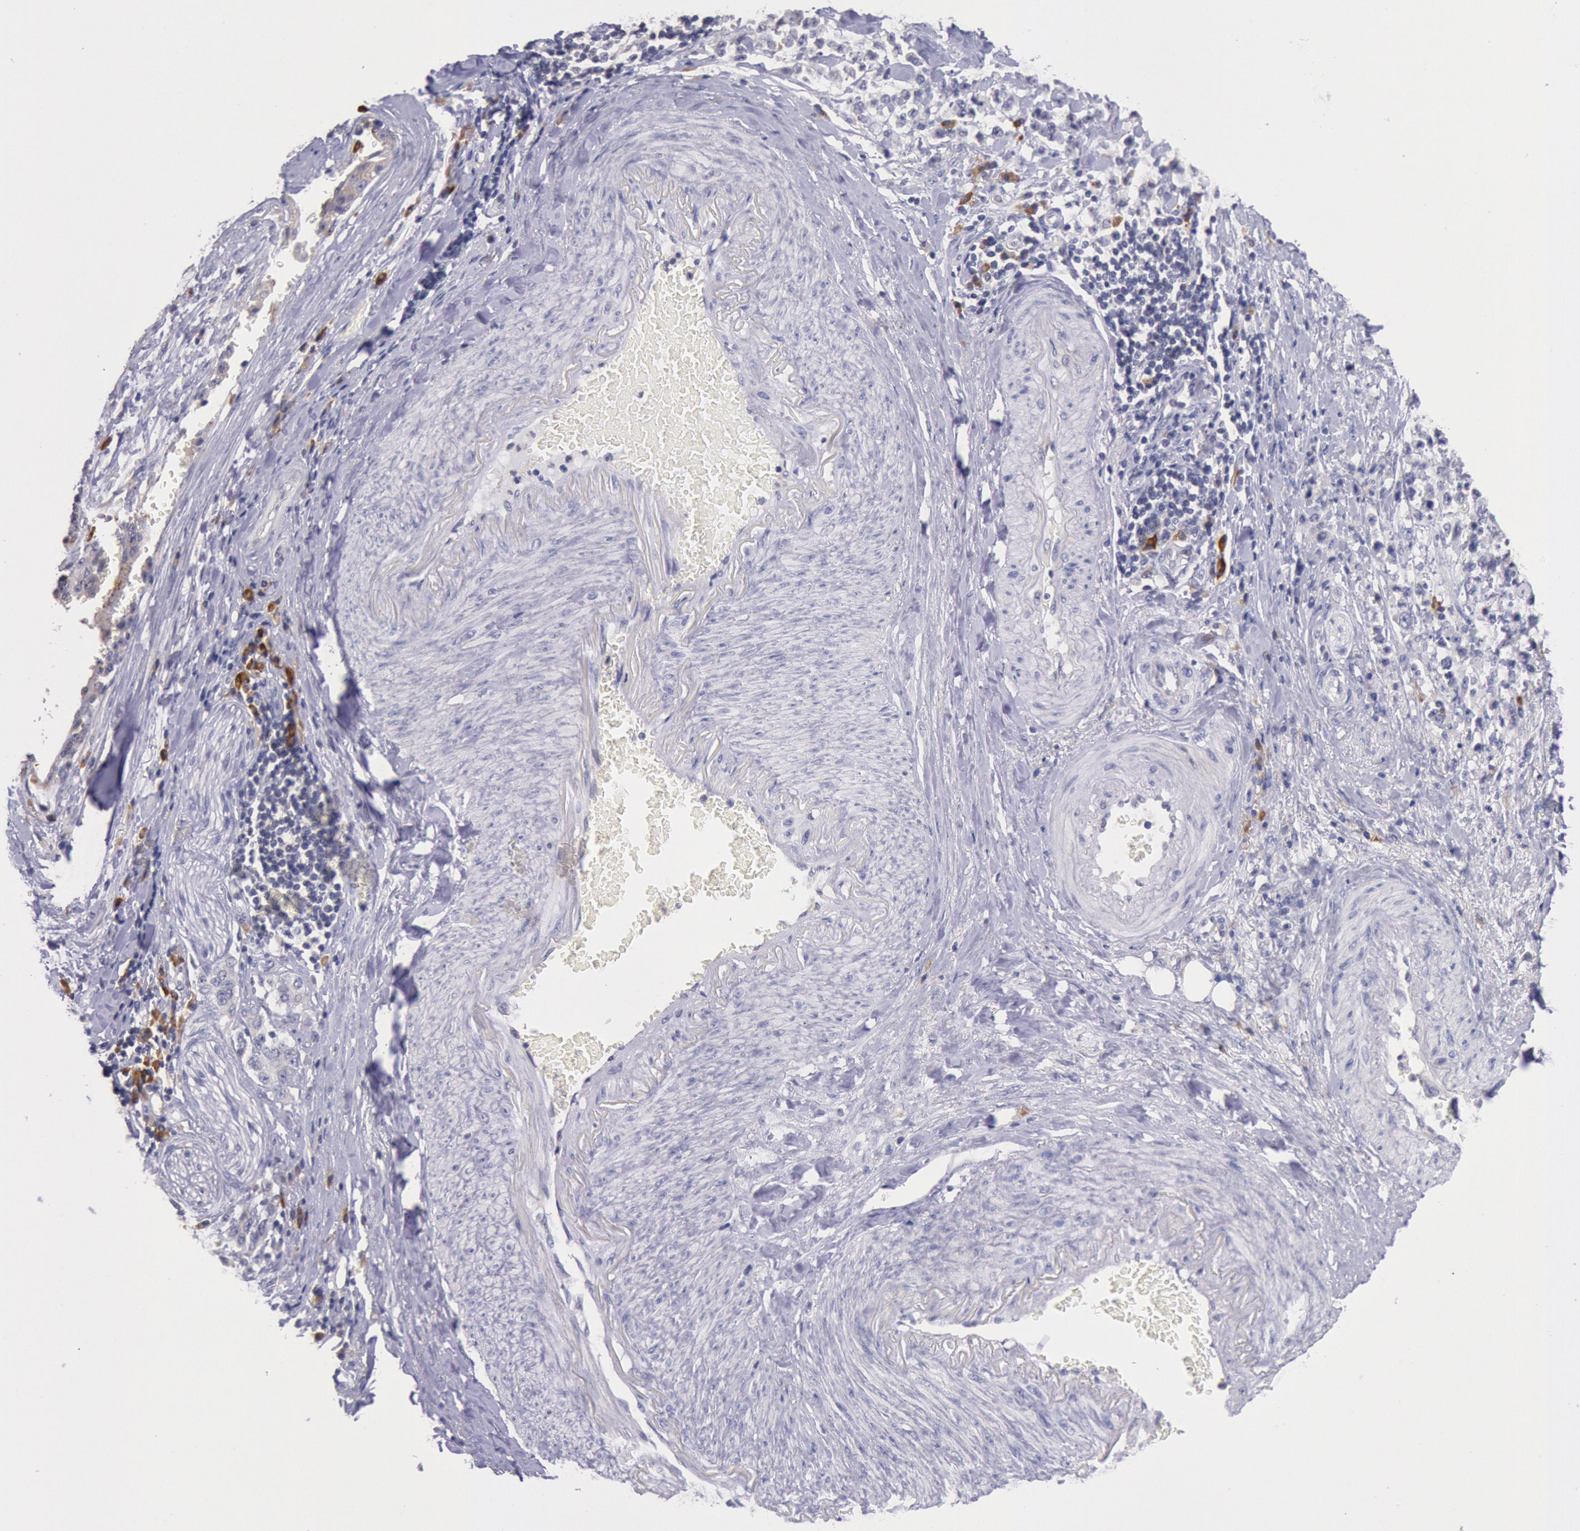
{"staining": {"intensity": "negative", "quantity": "none", "location": "none"}, "tissue": "stomach cancer", "cell_type": "Tumor cells", "image_type": "cancer", "snomed": [{"axis": "morphology", "description": "Adenocarcinoma, NOS"}, {"axis": "topography", "description": "Stomach, lower"}], "caption": "Image shows no protein staining in tumor cells of stomach cancer tissue.", "gene": "GAL3ST1", "patient": {"sex": "male", "age": 88}}